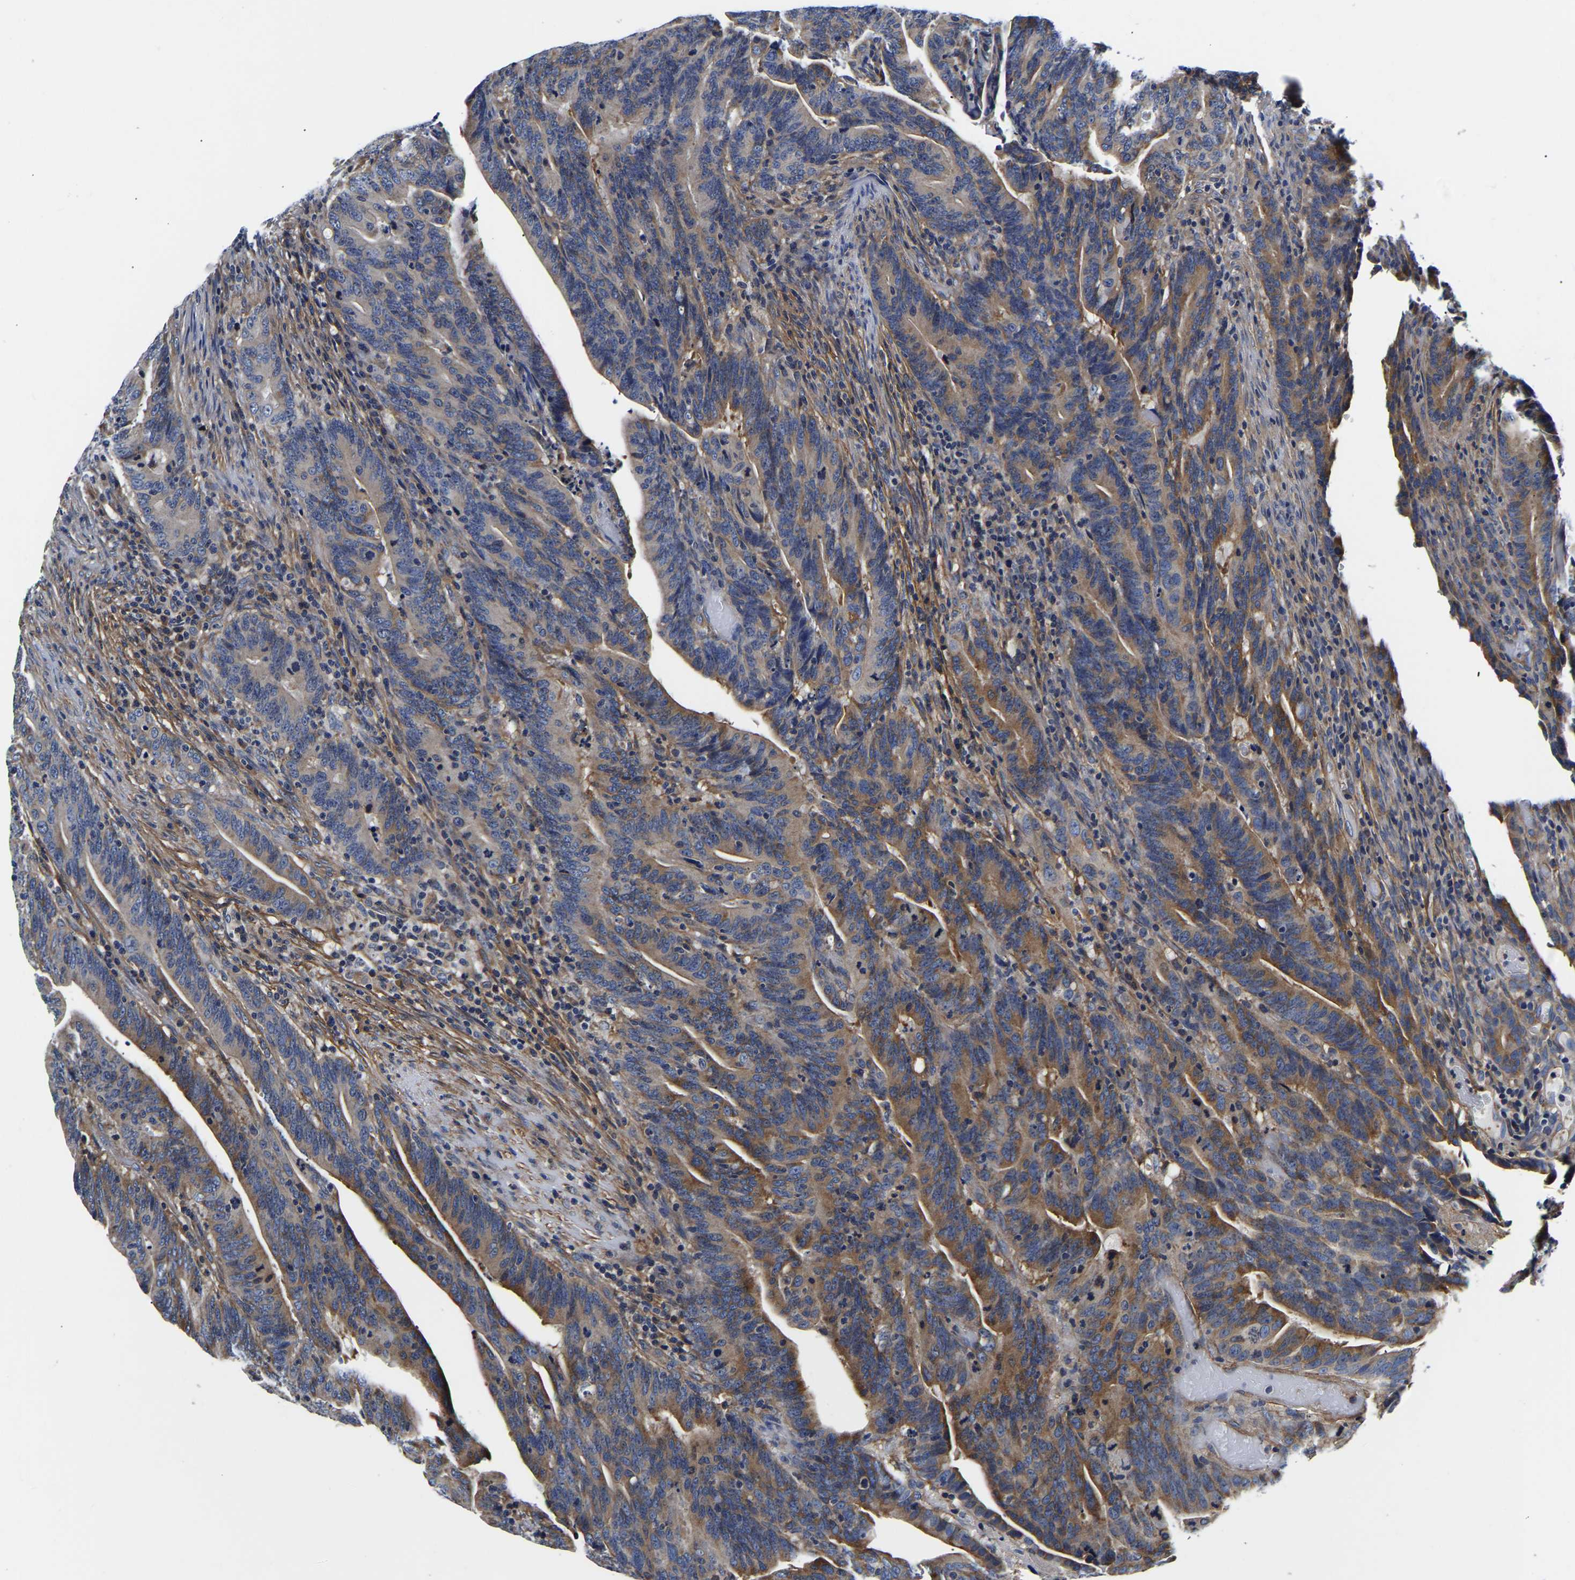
{"staining": {"intensity": "moderate", "quantity": "25%-75%", "location": "cytoplasmic/membranous"}, "tissue": "colorectal cancer", "cell_type": "Tumor cells", "image_type": "cancer", "snomed": [{"axis": "morphology", "description": "Adenocarcinoma, NOS"}, {"axis": "topography", "description": "Colon"}], "caption": "Moderate cytoplasmic/membranous staining is seen in approximately 25%-75% of tumor cells in colorectal adenocarcinoma.", "gene": "KCTD17", "patient": {"sex": "female", "age": 66}}